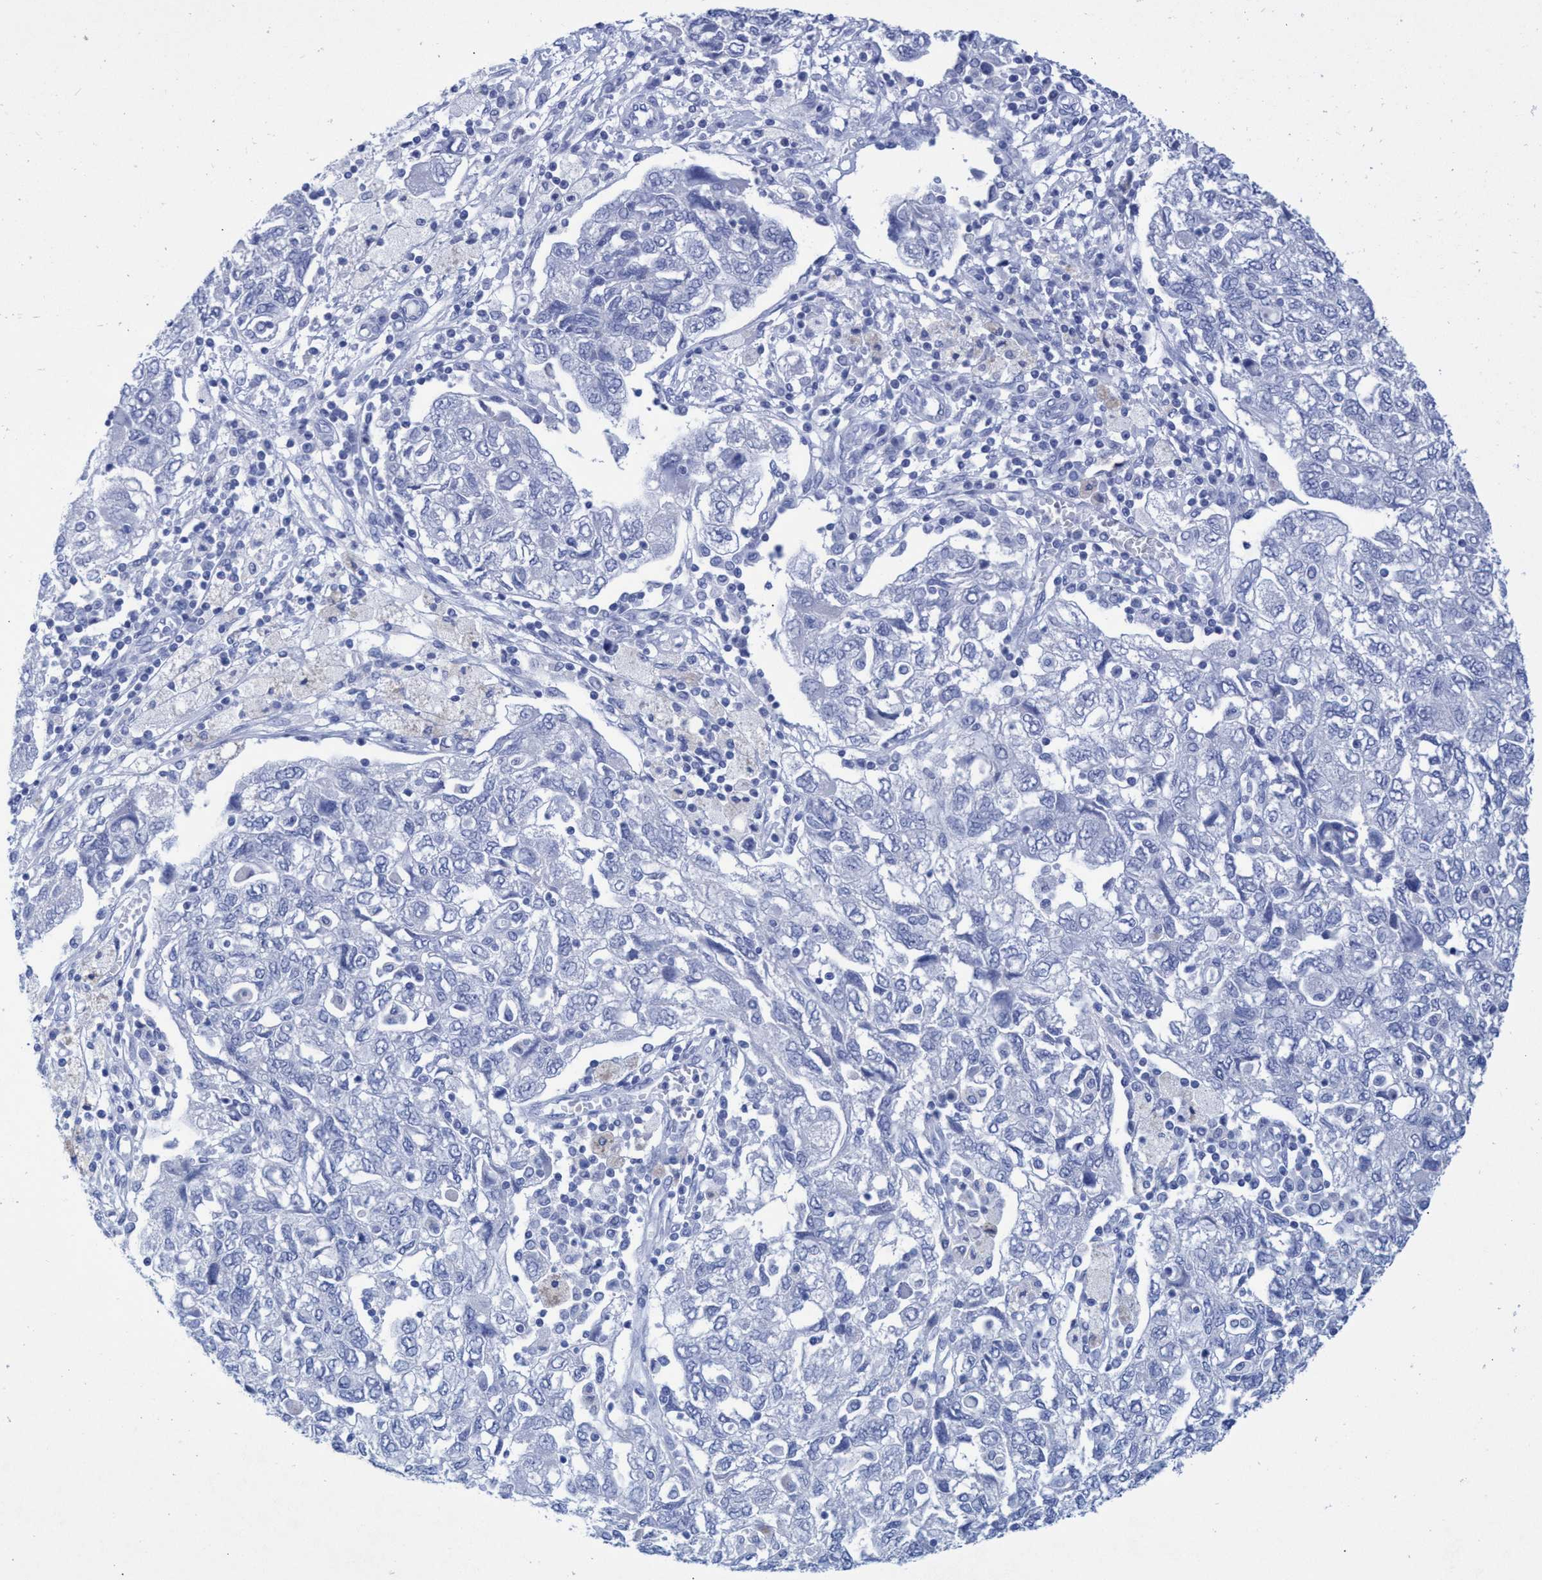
{"staining": {"intensity": "negative", "quantity": "none", "location": "none"}, "tissue": "ovarian cancer", "cell_type": "Tumor cells", "image_type": "cancer", "snomed": [{"axis": "morphology", "description": "Carcinoma, NOS"}, {"axis": "morphology", "description": "Cystadenocarcinoma, serous, NOS"}, {"axis": "topography", "description": "Ovary"}], "caption": "The IHC image has no significant staining in tumor cells of ovarian serous cystadenocarcinoma tissue.", "gene": "INSL6", "patient": {"sex": "female", "age": 69}}